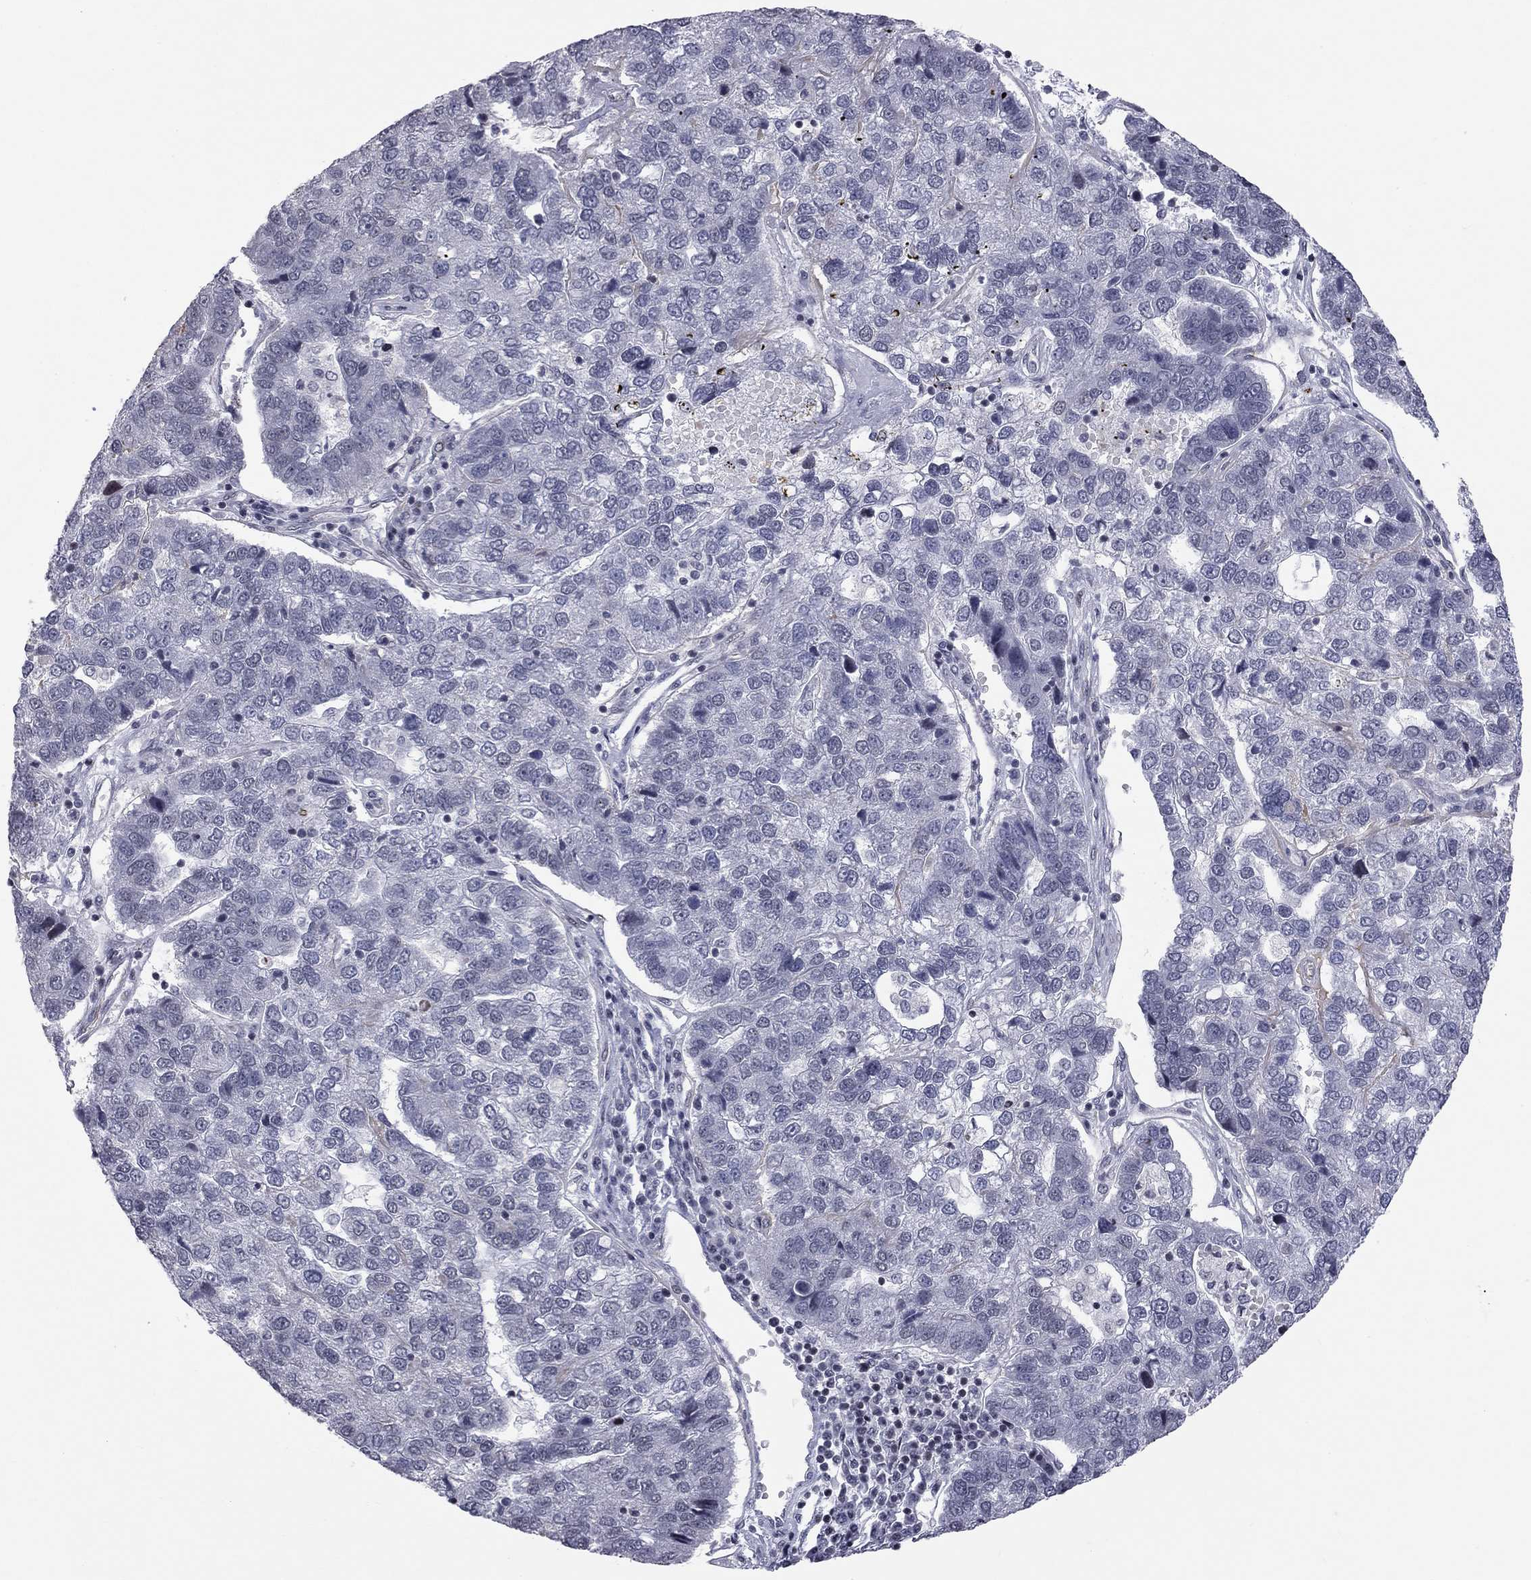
{"staining": {"intensity": "negative", "quantity": "none", "location": "none"}, "tissue": "pancreatic cancer", "cell_type": "Tumor cells", "image_type": "cancer", "snomed": [{"axis": "morphology", "description": "Adenocarcinoma, NOS"}, {"axis": "topography", "description": "Pancreas"}], "caption": "High magnification brightfield microscopy of pancreatic adenocarcinoma stained with DAB (brown) and counterstained with hematoxylin (blue): tumor cells show no significant staining.", "gene": "MTNR1B", "patient": {"sex": "female", "age": 61}}